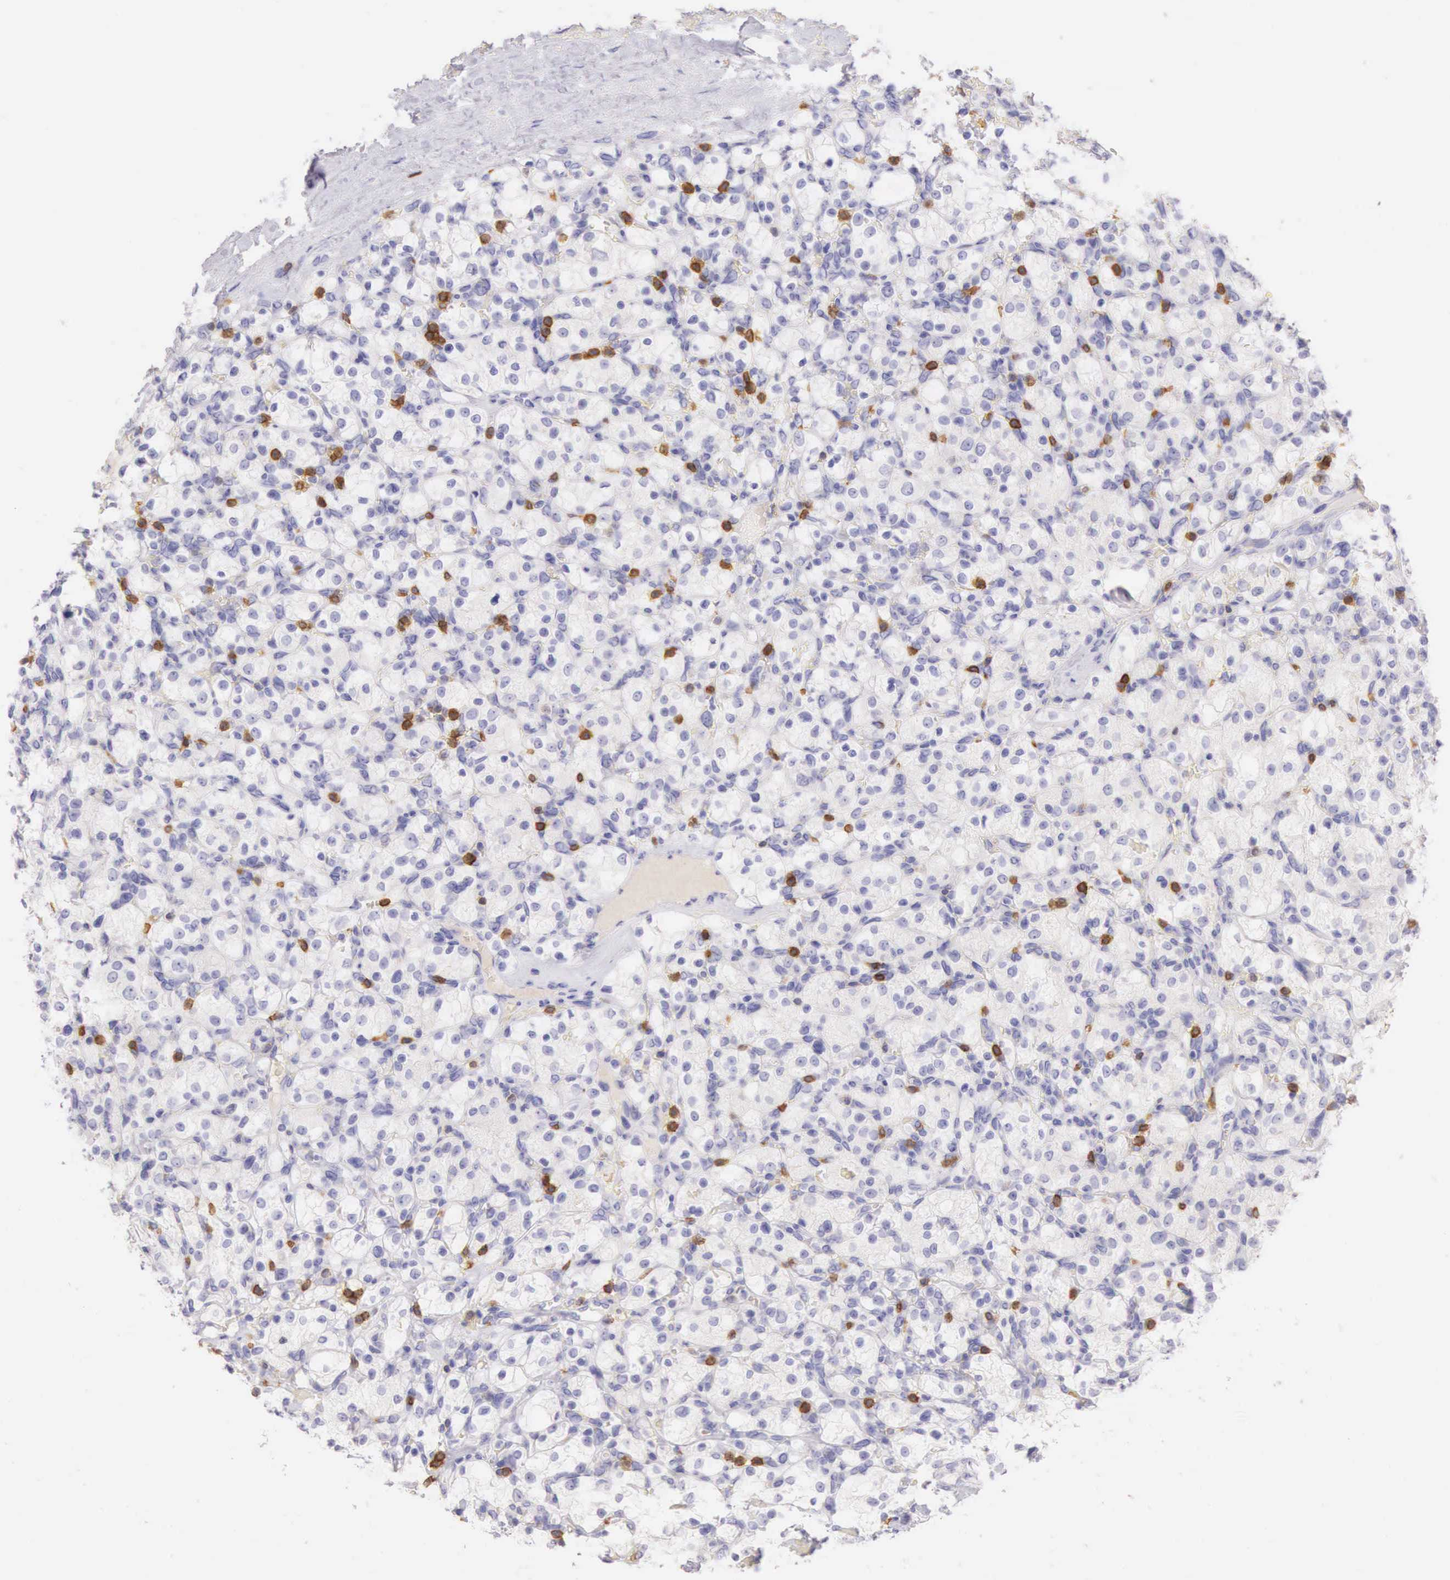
{"staining": {"intensity": "negative", "quantity": "none", "location": "none"}, "tissue": "renal cancer", "cell_type": "Tumor cells", "image_type": "cancer", "snomed": [{"axis": "morphology", "description": "Adenocarcinoma, NOS"}, {"axis": "topography", "description": "Kidney"}], "caption": "An IHC photomicrograph of renal cancer is shown. There is no staining in tumor cells of renal cancer.", "gene": "CD3E", "patient": {"sex": "female", "age": 83}}